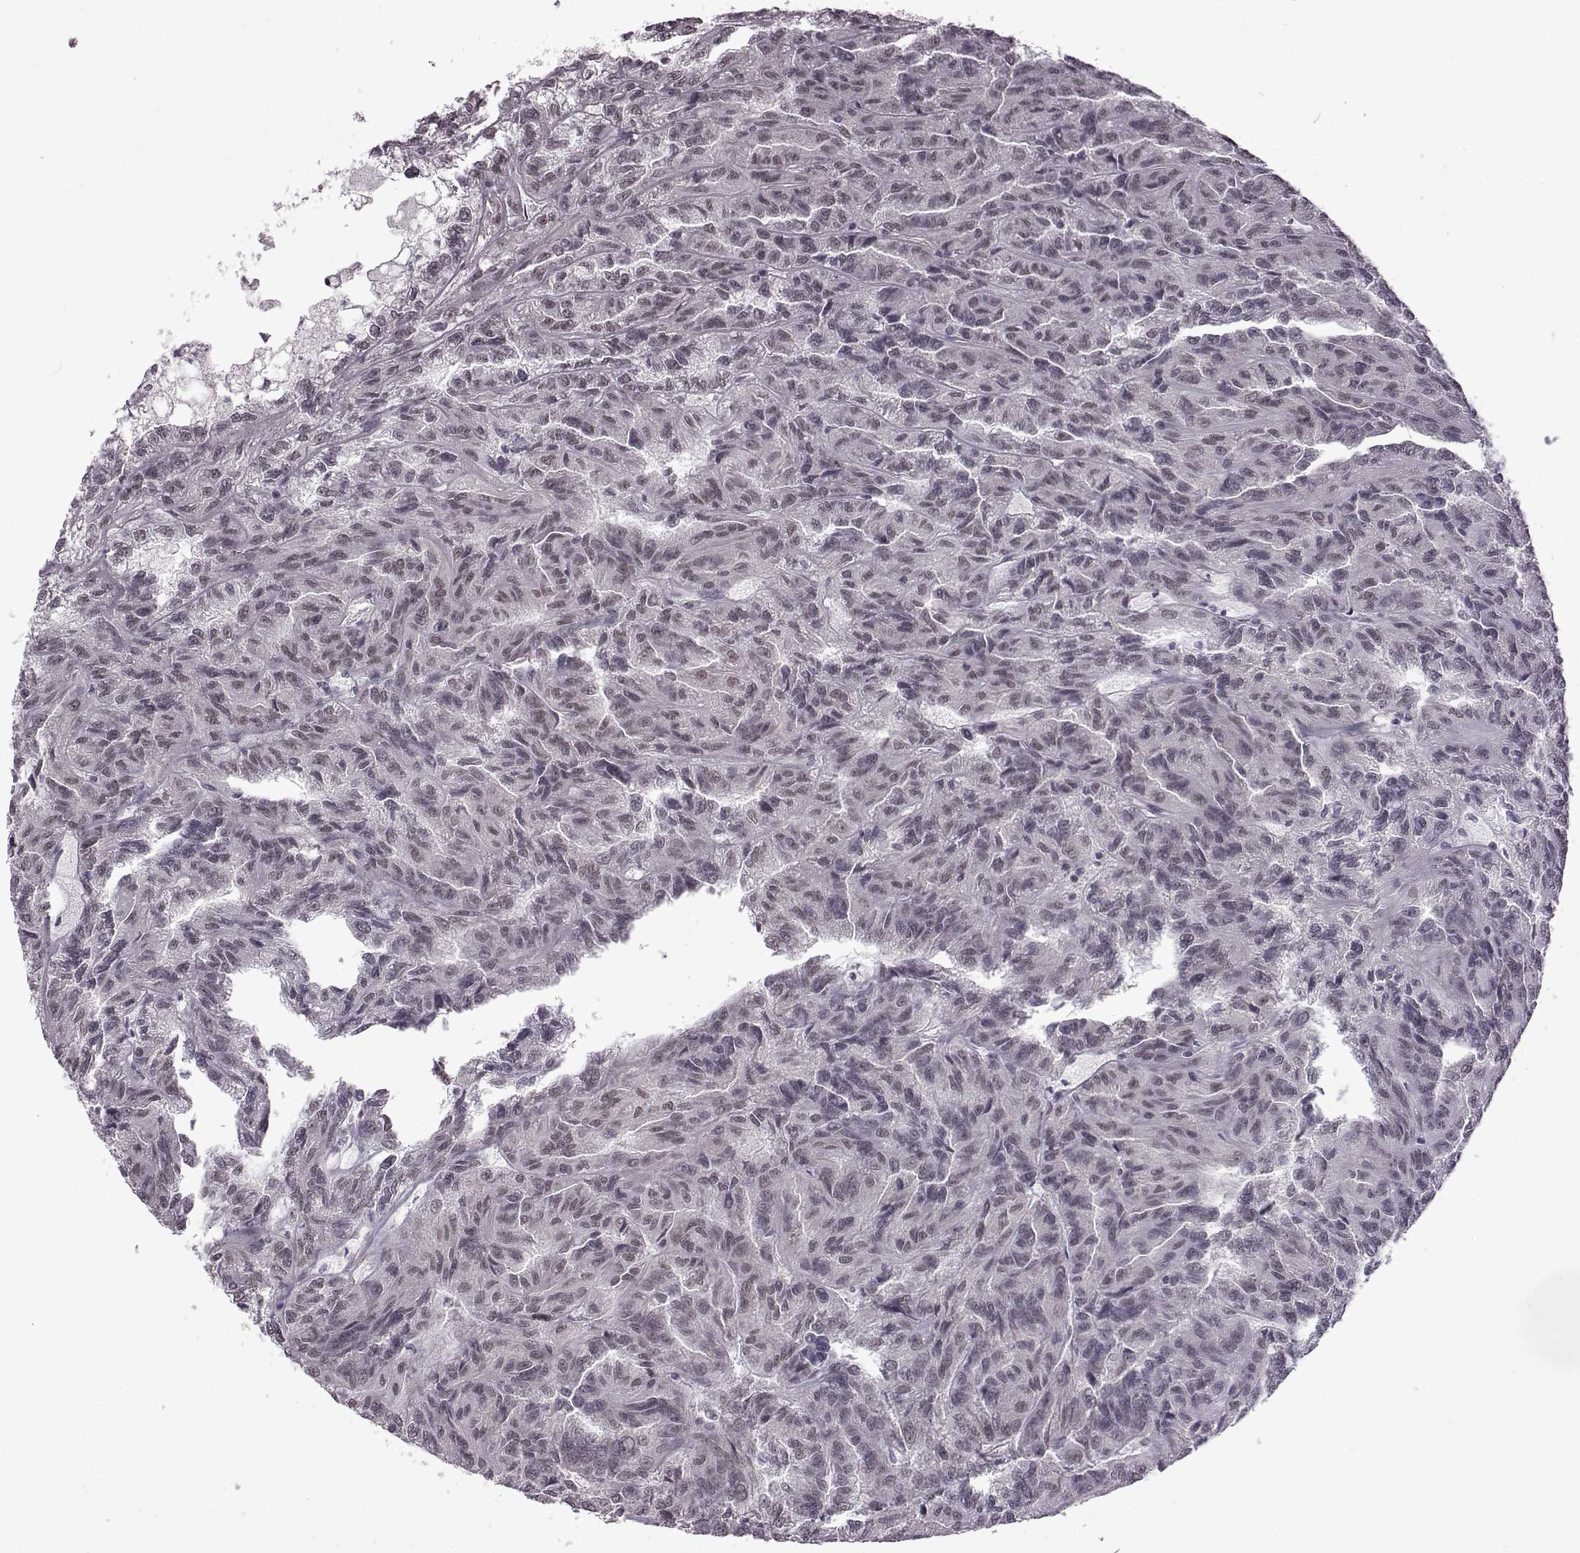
{"staining": {"intensity": "negative", "quantity": "none", "location": "none"}, "tissue": "renal cancer", "cell_type": "Tumor cells", "image_type": "cancer", "snomed": [{"axis": "morphology", "description": "Adenocarcinoma, NOS"}, {"axis": "topography", "description": "Kidney"}], "caption": "Tumor cells show no significant protein positivity in renal cancer.", "gene": "SYNPO2", "patient": {"sex": "male", "age": 79}}